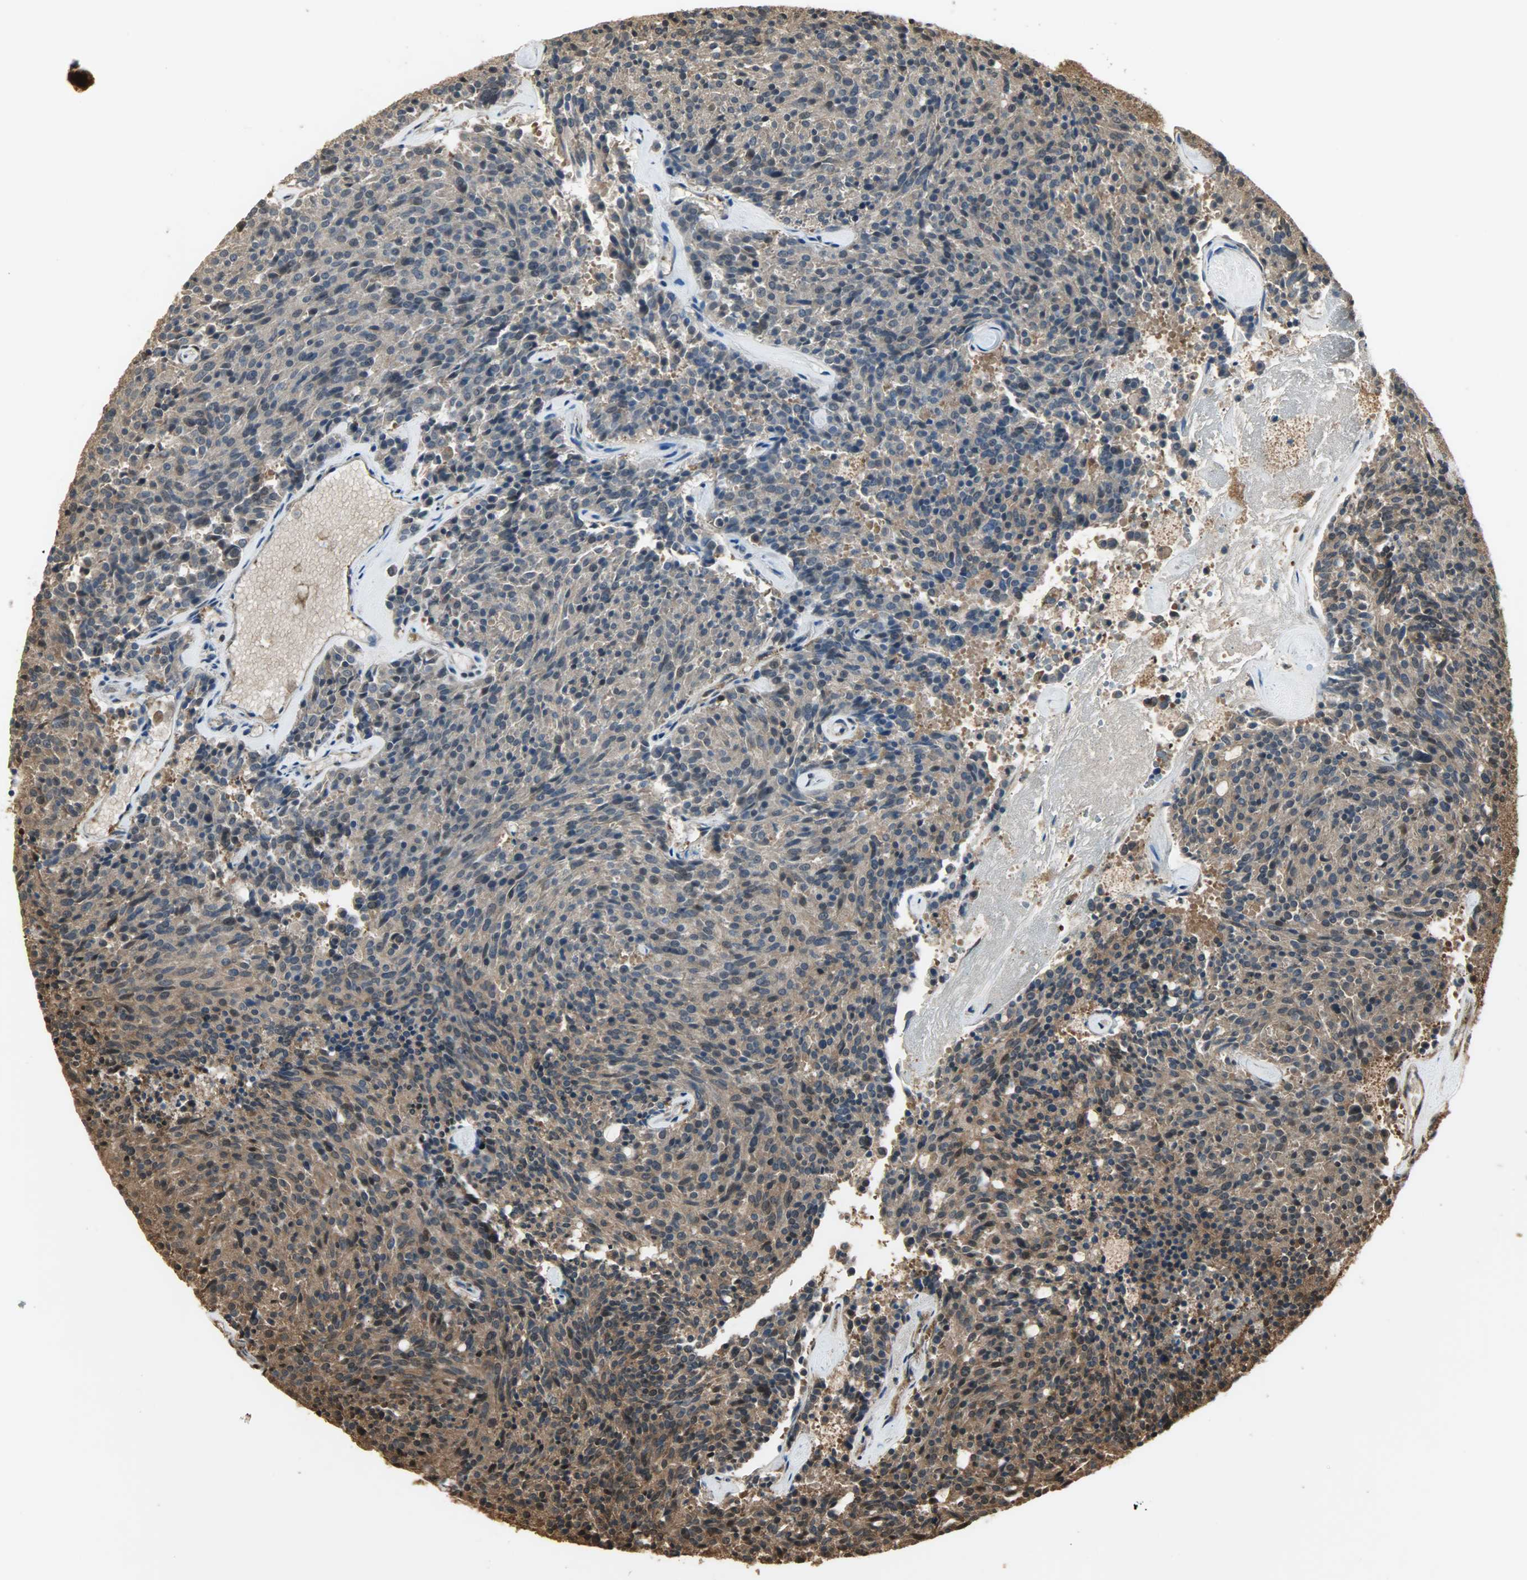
{"staining": {"intensity": "moderate", "quantity": "25%-75%", "location": "cytoplasmic/membranous,nuclear"}, "tissue": "carcinoid", "cell_type": "Tumor cells", "image_type": "cancer", "snomed": [{"axis": "morphology", "description": "Carcinoid, malignant, NOS"}, {"axis": "topography", "description": "Pancreas"}], "caption": "An image of human carcinoid stained for a protein shows moderate cytoplasmic/membranous and nuclear brown staining in tumor cells.", "gene": "YWHAZ", "patient": {"sex": "female", "age": 54}}